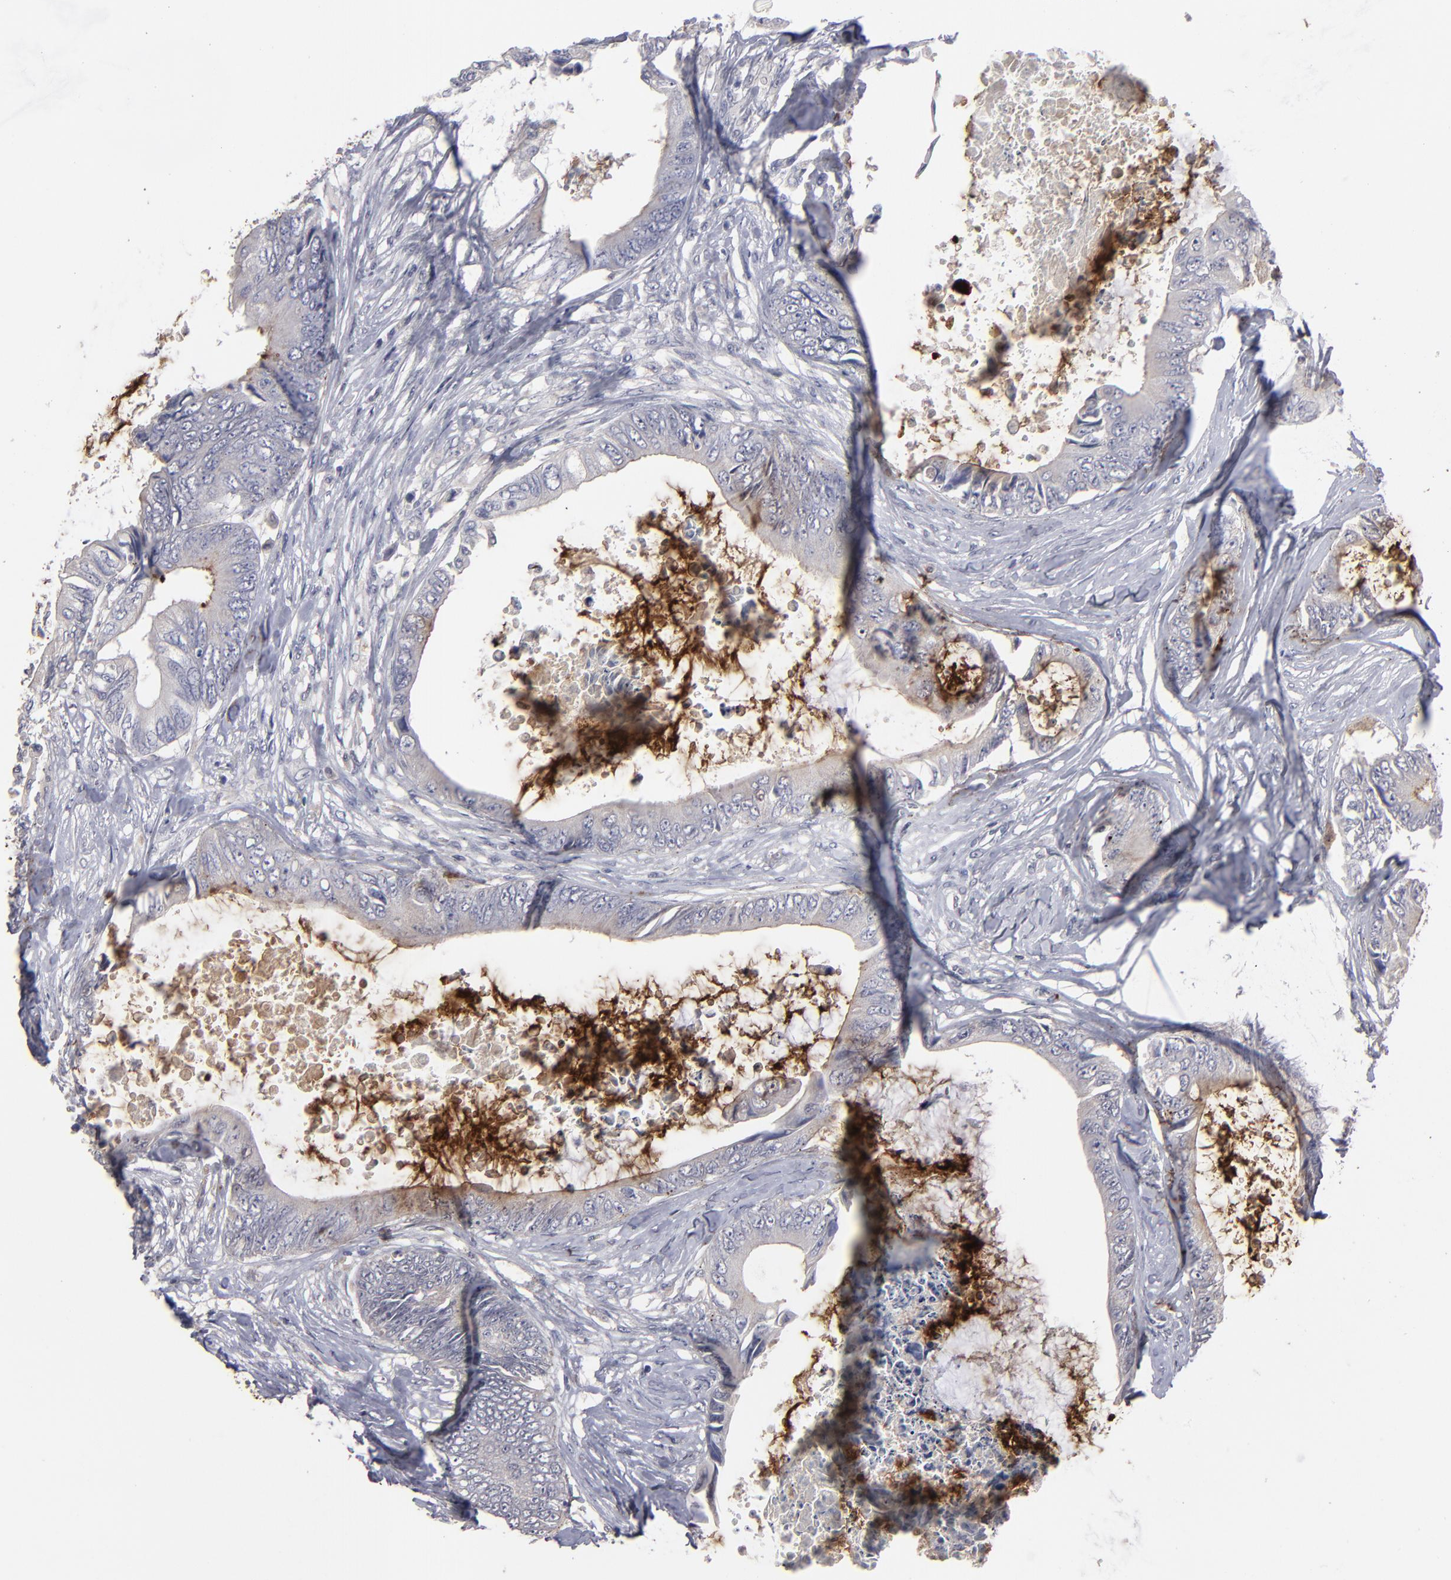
{"staining": {"intensity": "moderate", "quantity": "25%-75%", "location": "cytoplasmic/membranous"}, "tissue": "colorectal cancer", "cell_type": "Tumor cells", "image_type": "cancer", "snomed": [{"axis": "morphology", "description": "Normal tissue, NOS"}, {"axis": "morphology", "description": "Adenocarcinoma, NOS"}, {"axis": "topography", "description": "Rectum"}, {"axis": "topography", "description": "Peripheral nerve tissue"}], "caption": "Tumor cells demonstrate medium levels of moderate cytoplasmic/membranous positivity in about 25%-75% of cells in human colorectal cancer (adenocarcinoma).", "gene": "GPM6B", "patient": {"sex": "female", "age": 77}}